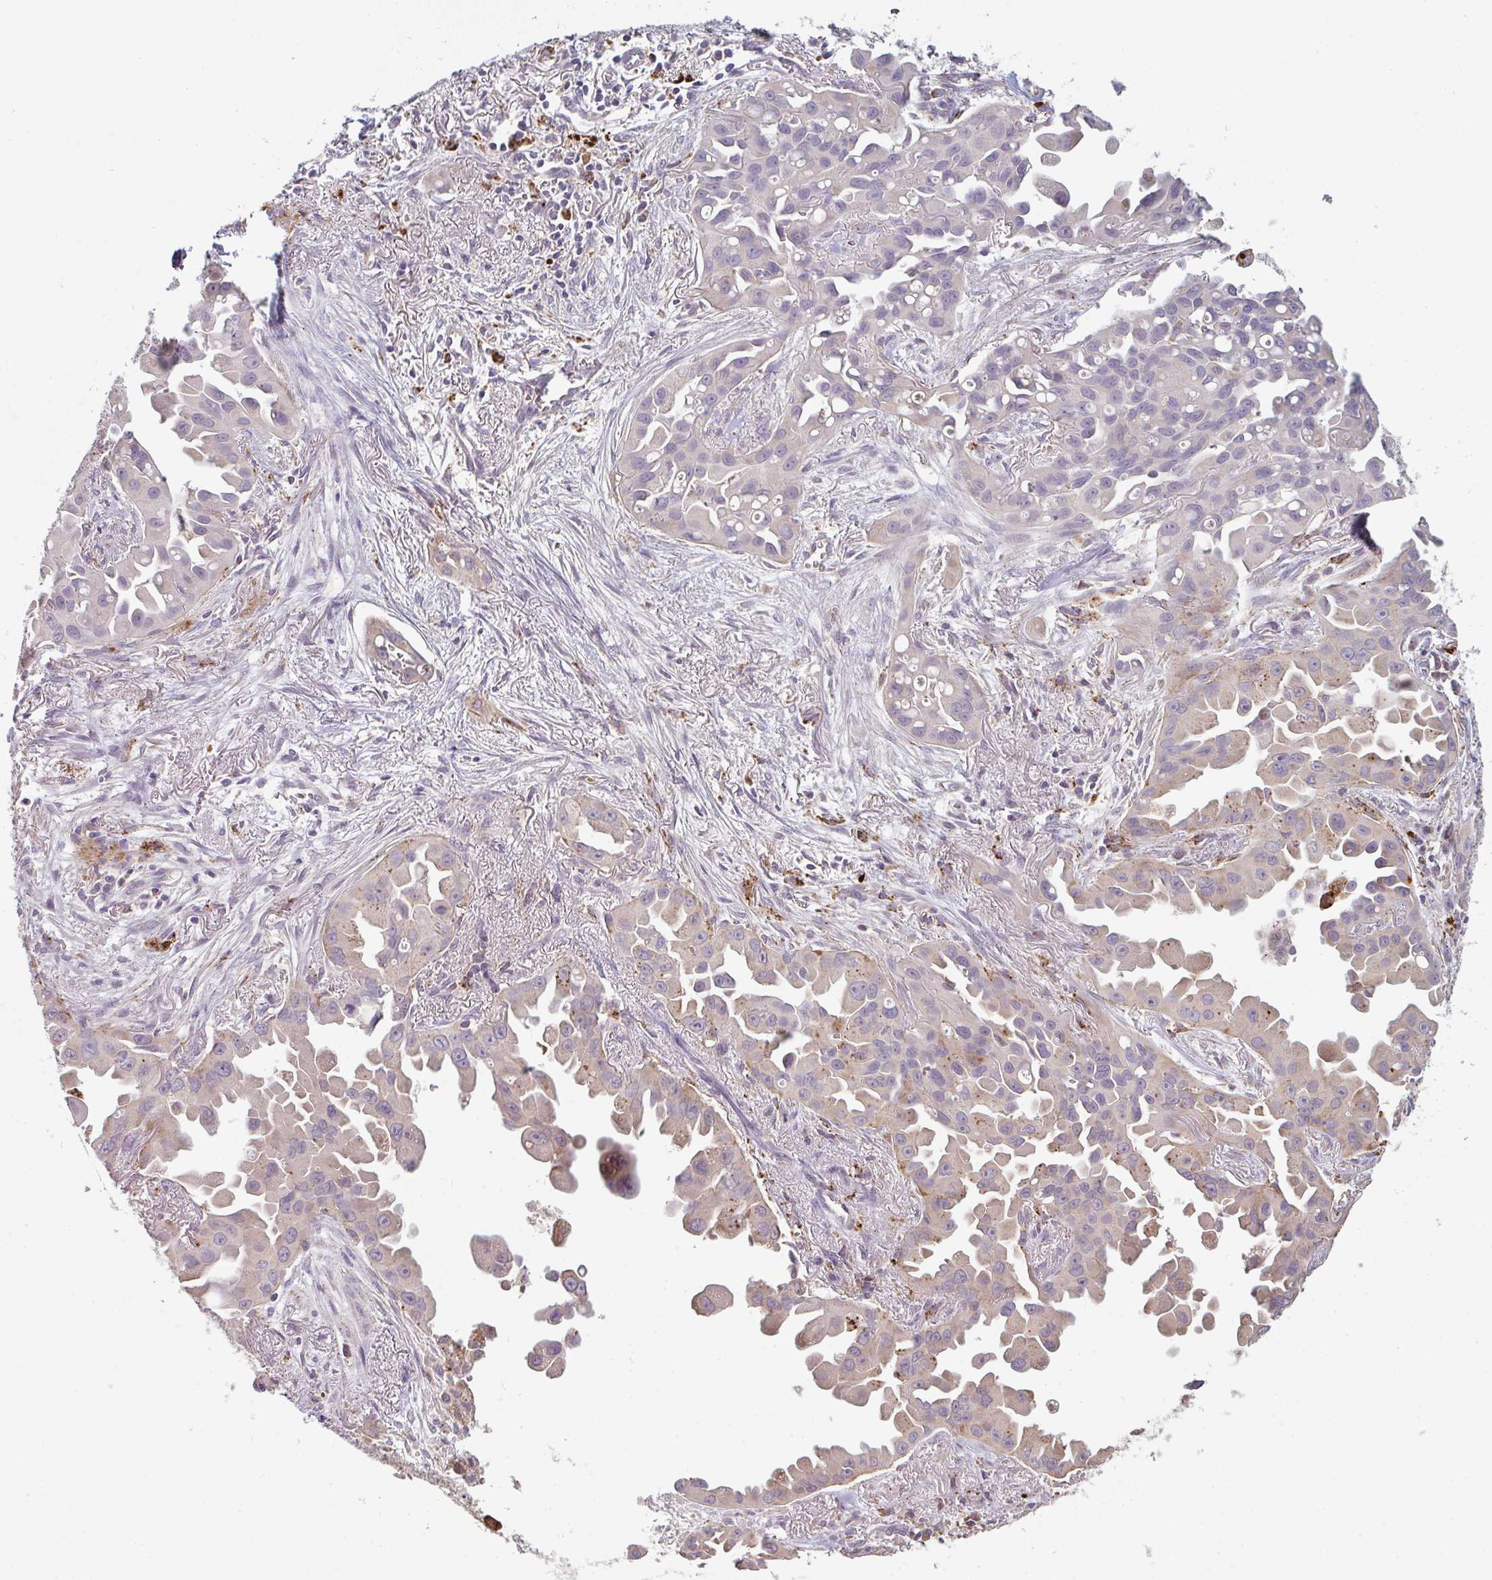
{"staining": {"intensity": "moderate", "quantity": "<25%", "location": "cytoplasmic/membranous"}, "tissue": "lung cancer", "cell_type": "Tumor cells", "image_type": "cancer", "snomed": [{"axis": "morphology", "description": "Adenocarcinoma, NOS"}, {"axis": "topography", "description": "Lung"}], "caption": "Protein positivity by IHC exhibits moderate cytoplasmic/membranous expression in approximately <25% of tumor cells in lung adenocarcinoma.", "gene": "TMEM237", "patient": {"sex": "male", "age": 68}}